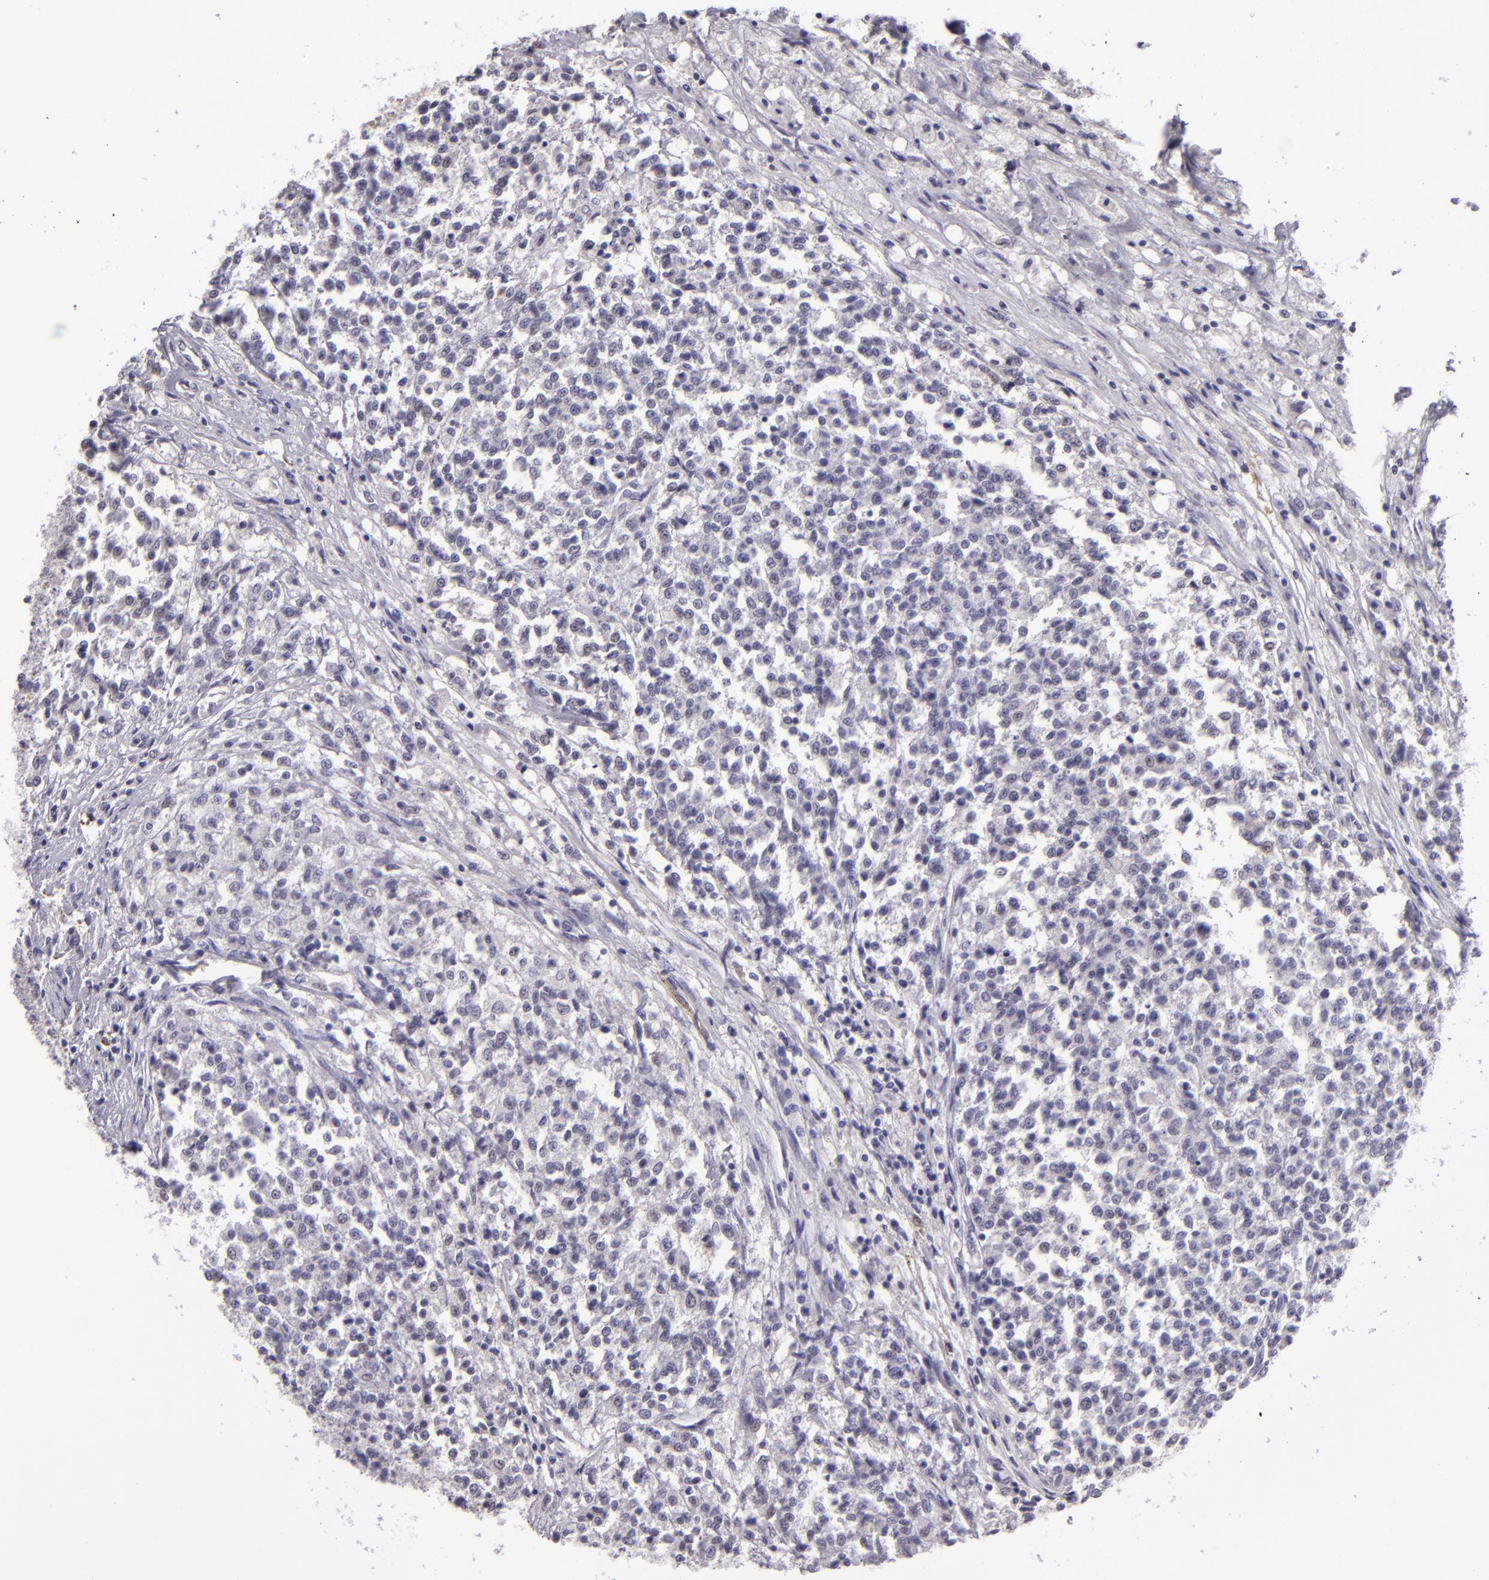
{"staining": {"intensity": "negative", "quantity": "none", "location": "none"}, "tissue": "testis cancer", "cell_type": "Tumor cells", "image_type": "cancer", "snomed": [{"axis": "morphology", "description": "Seminoma, NOS"}, {"axis": "topography", "description": "Testis"}], "caption": "An image of seminoma (testis) stained for a protein reveals no brown staining in tumor cells.", "gene": "SNCB", "patient": {"sex": "male", "age": 59}}